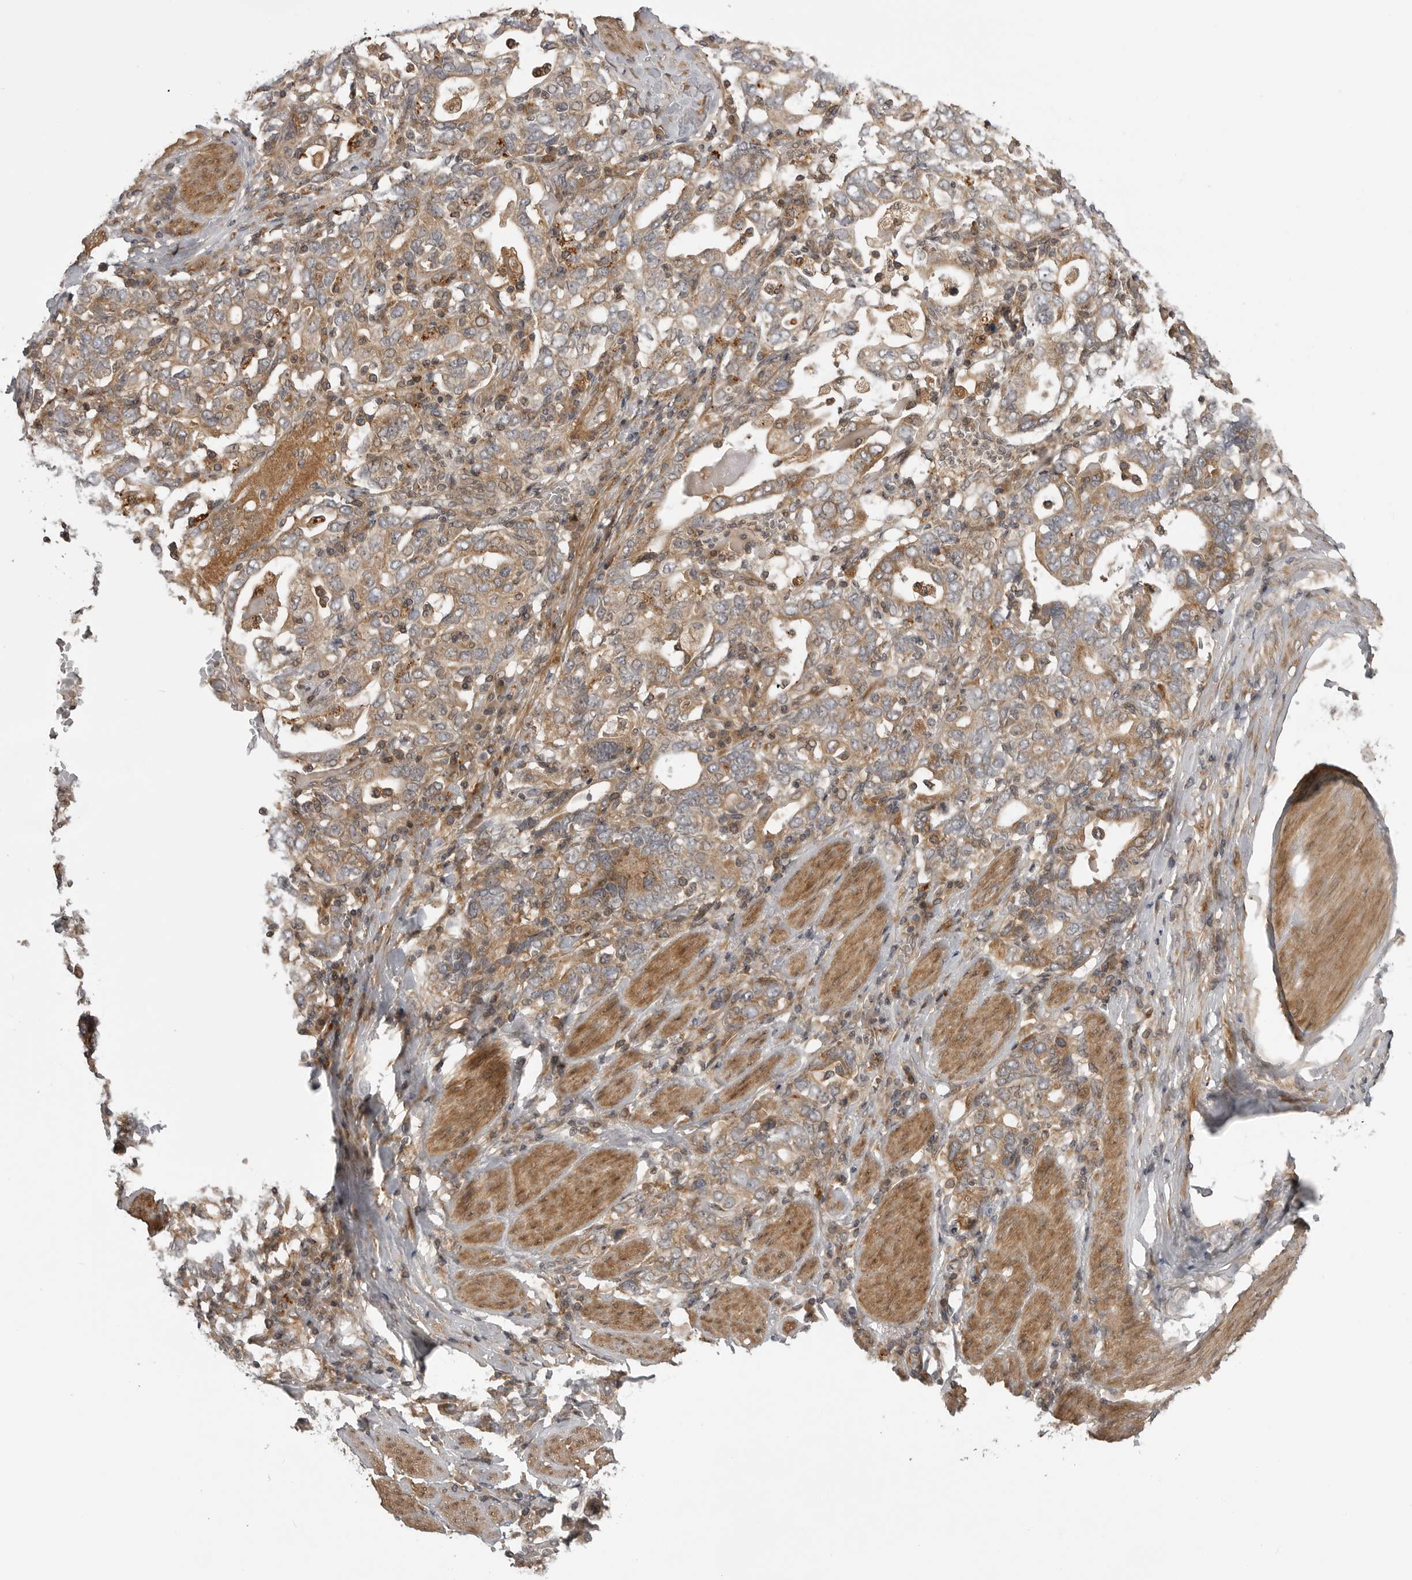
{"staining": {"intensity": "weak", "quantity": ">75%", "location": "cytoplasmic/membranous"}, "tissue": "stomach cancer", "cell_type": "Tumor cells", "image_type": "cancer", "snomed": [{"axis": "morphology", "description": "Adenocarcinoma, NOS"}, {"axis": "topography", "description": "Stomach, upper"}], "caption": "Brown immunohistochemical staining in human adenocarcinoma (stomach) displays weak cytoplasmic/membranous positivity in approximately >75% of tumor cells. (IHC, brightfield microscopy, high magnification).", "gene": "LRRC45", "patient": {"sex": "male", "age": 62}}